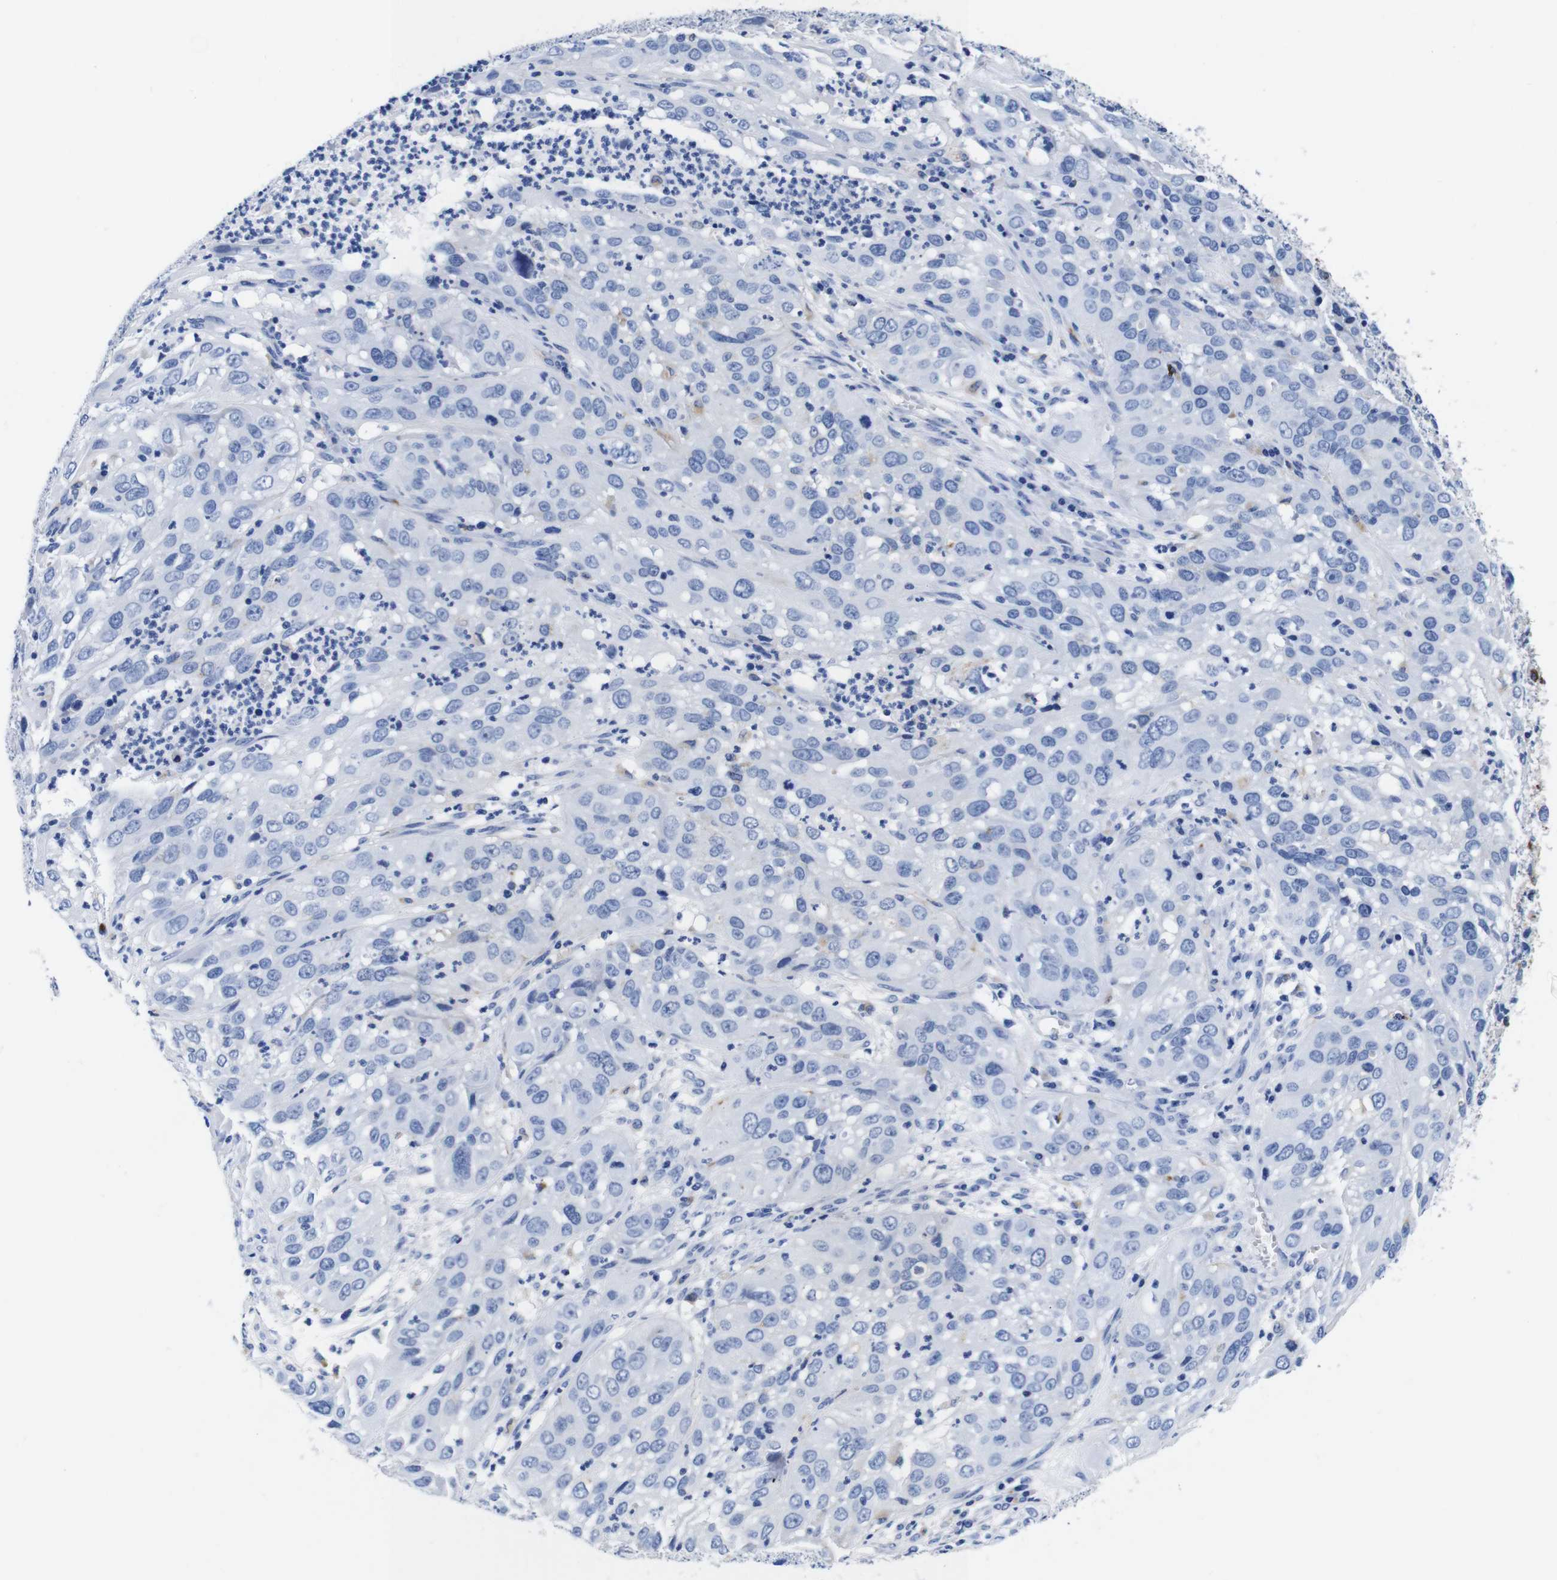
{"staining": {"intensity": "negative", "quantity": "none", "location": "none"}, "tissue": "cervical cancer", "cell_type": "Tumor cells", "image_type": "cancer", "snomed": [{"axis": "morphology", "description": "Squamous cell carcinoma, NOS"}, {"axis": "topography", "description": "Cervix"}], "caption": "The image exhibits no significant expression in tumor cells of squamous cell carcinoma (cervical). (DAB (3,3'-diaminobenzidine) IHC, high magnification).", "gene": "HLA-DMB", "patient": {"sex": "female", "age": 32}}